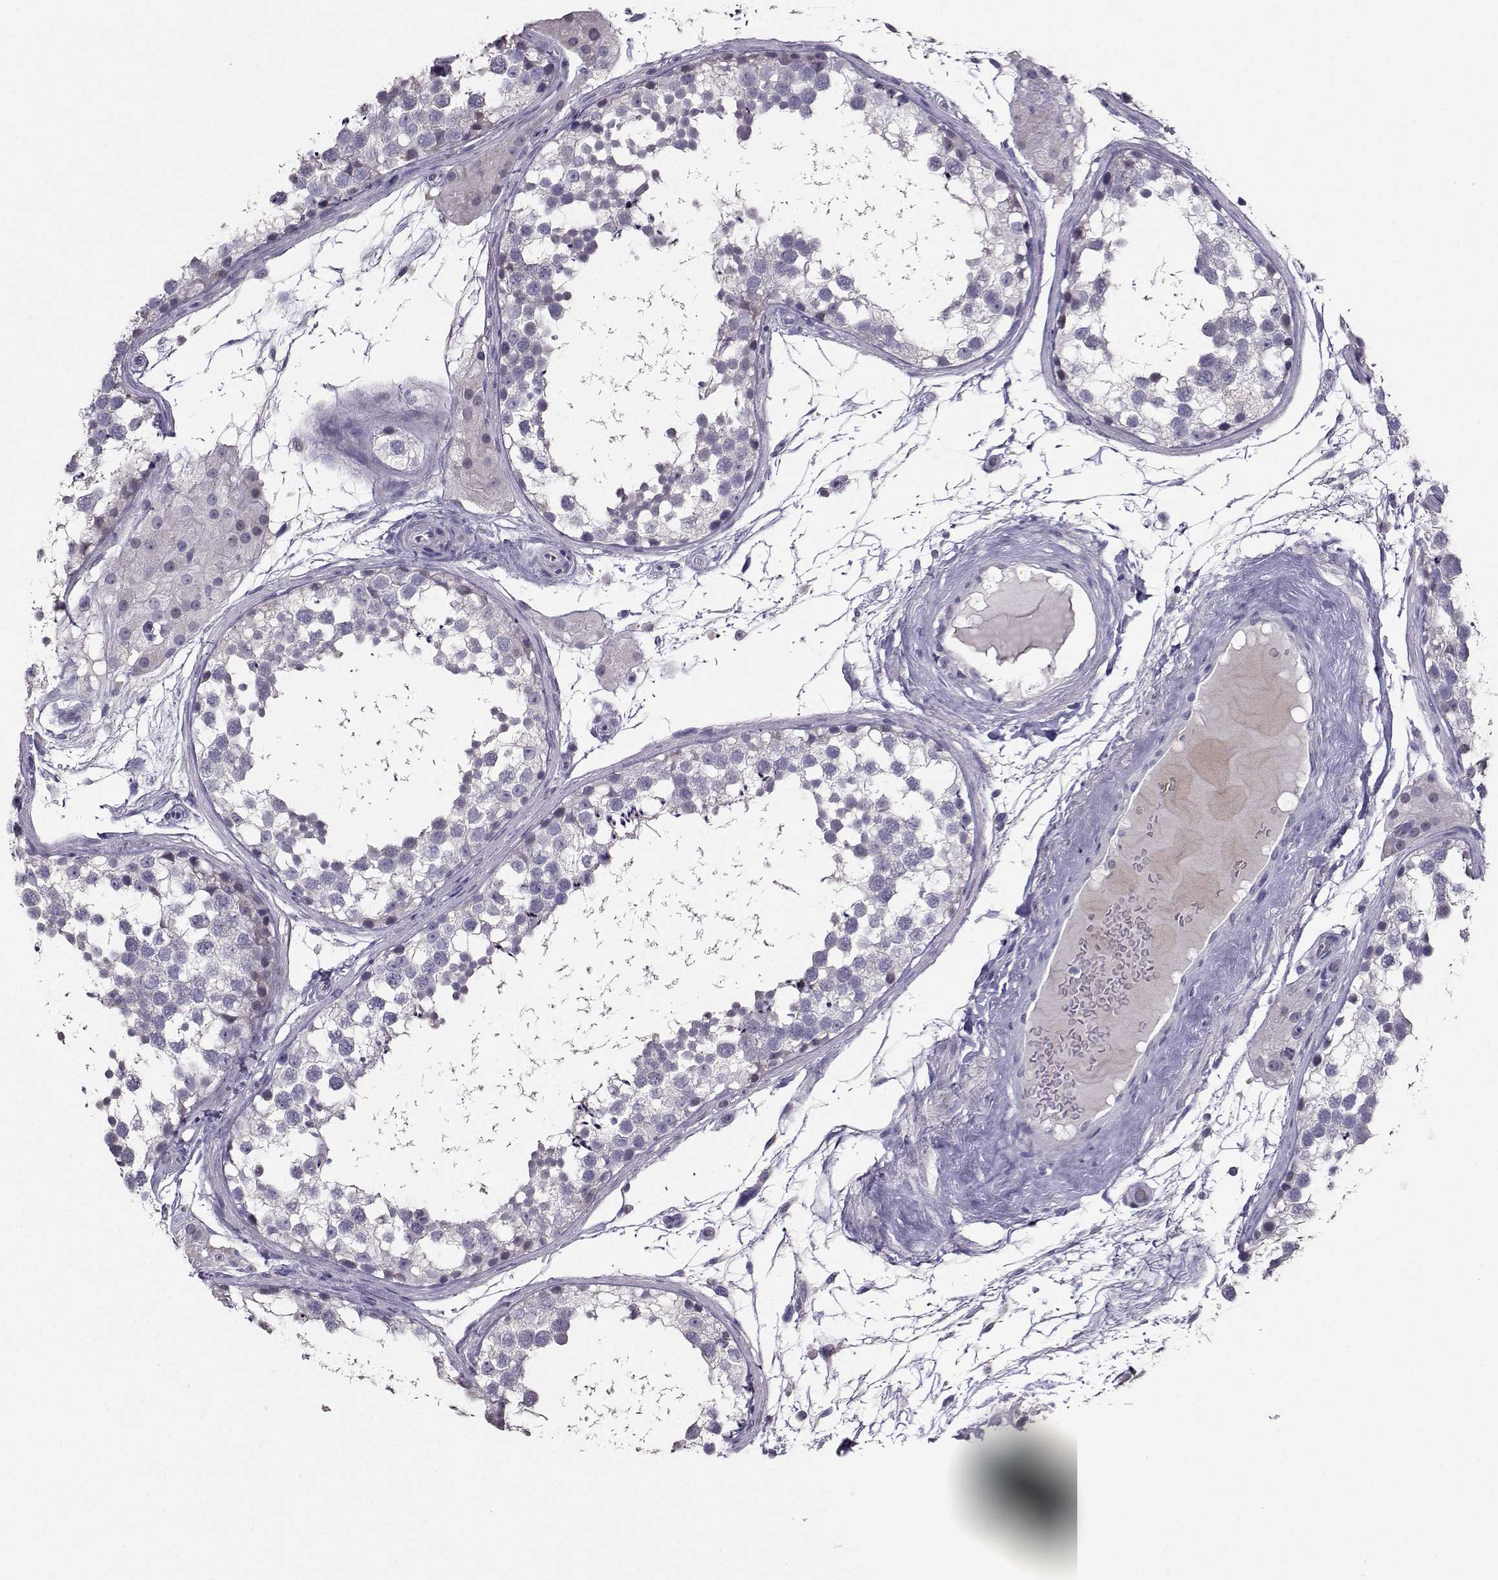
{"staining": {"intensity": "negative", "quantity": "none", "location": "none"}, "tissue": "testis", "cell_type": "Cells in seminiferous ducts", "image_type": "normal", "snomed": [{"axis": "morphology", "description": "Normal tissue, NOS"}, {"axis": "morphology", "description": "Seminoma, NOS"}, {"axis": "topography", "description": "Testis"}], "caption": "An immunohistochemistry histopathology image of unremarkable testis is shown. There is no staining in cells in seminiferous ducts of testis.", "gene": "CARTPT", "patient": {"sex": "male", "age": 65}}